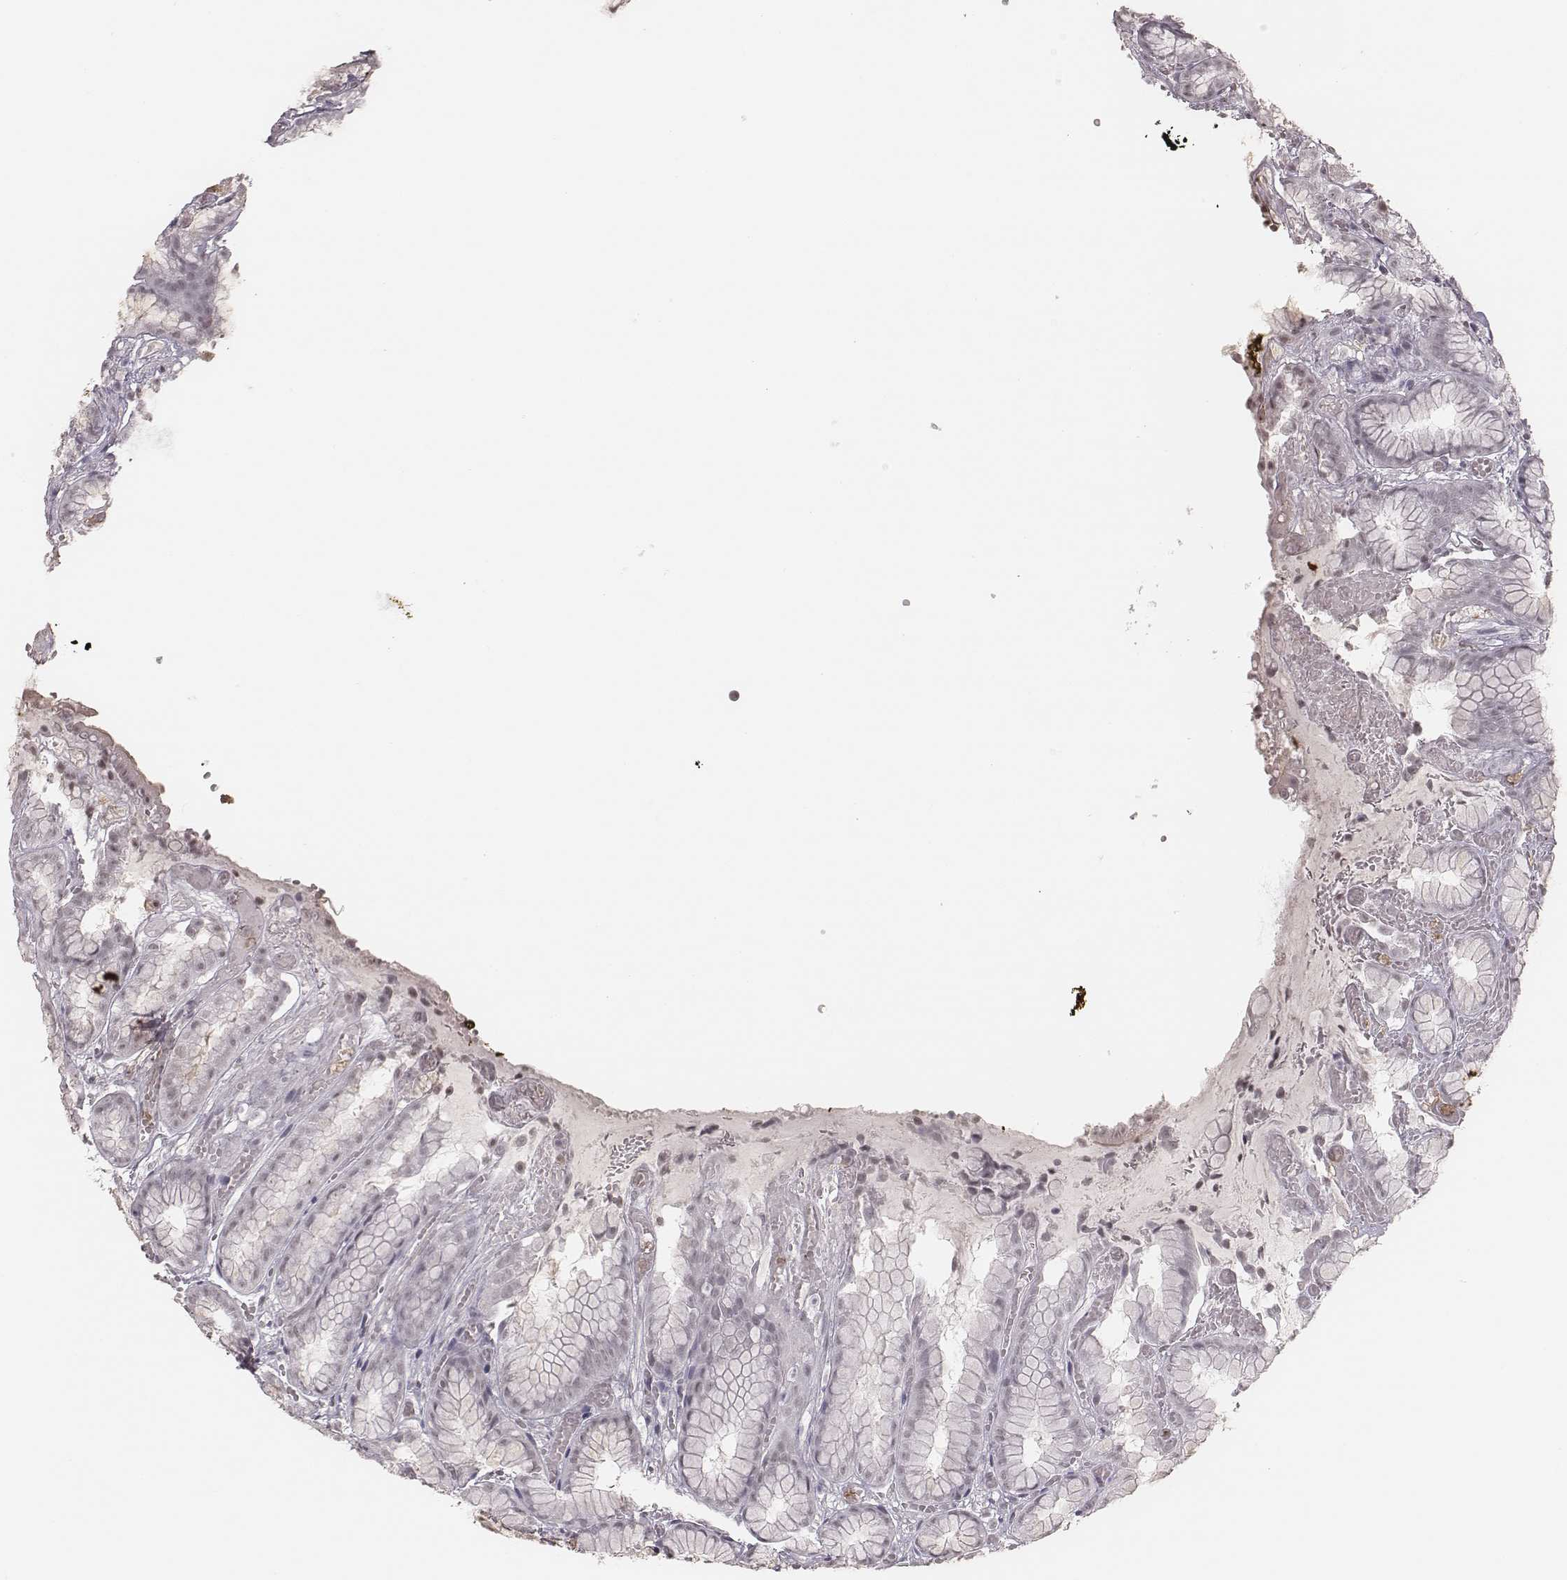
{"staining": {"intensity": "negative", "quantity": "none", "location": "none"}, "tissue": "stomach", "cell_type": "Glandular cells", "image_type": "normal", "snomed": [{"axis": "morphology", "description": "Normal tissue, NOS"}, {"axis": "topography", "description": "Stomach"}], "caption": "Human stomach stained for a protein using immunohistochemistry exhibits no expression in glandular cells.", "gene": "KITLG", "patient": {"sex": "male", "age": 70}}